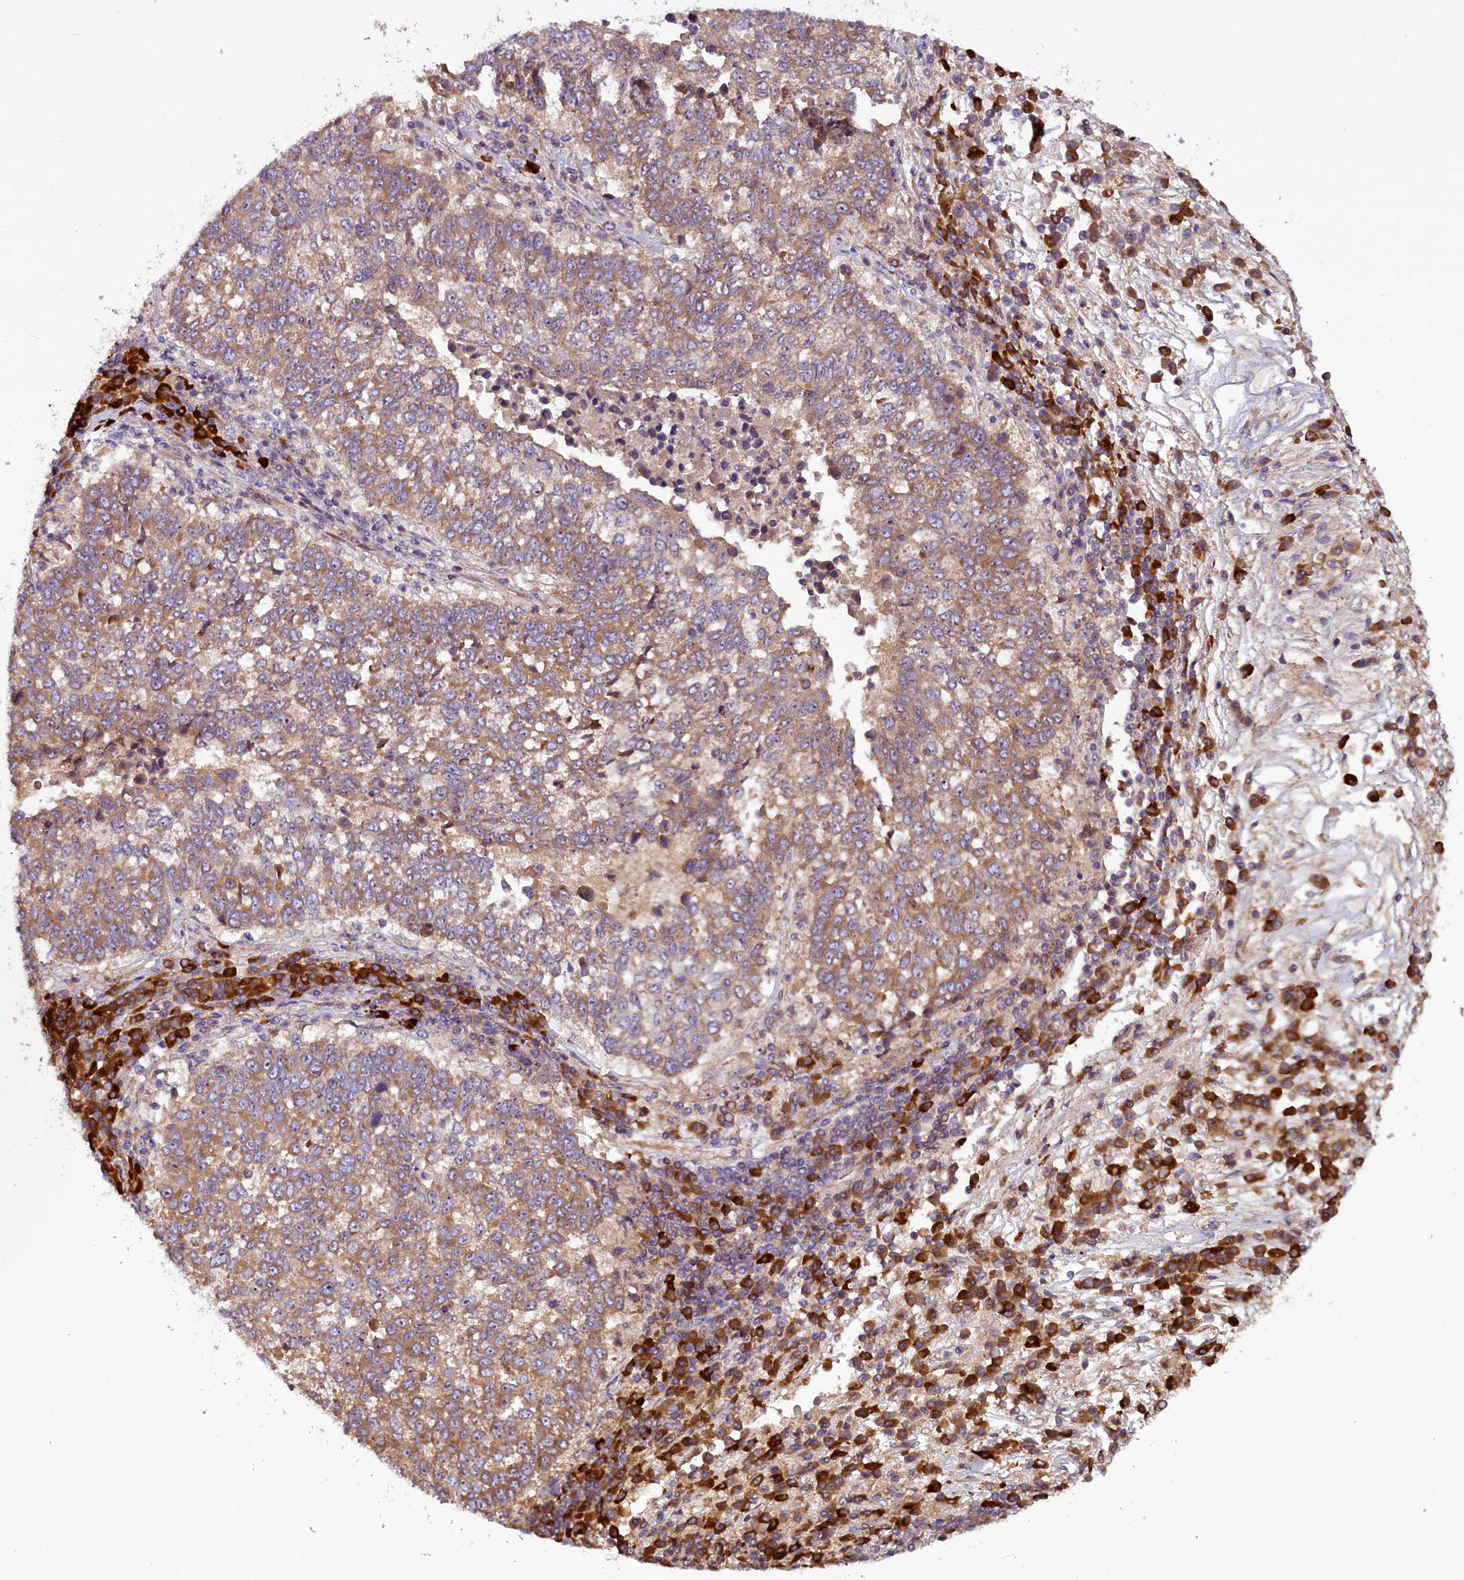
{"staining": {"intensity": "moderate", "quantity": ">75%", "location": "cytoplasmic/membranous"}, "tissue": "lung cancer", "cell_type": "Tumor cells", "image_type": "cancer", "snomed": [{"axis": "morphology", "description": "Squamous cell carcinoma, NOS"}, {"axis": "topography", "description": "Lung"}], "caption": "Lung squamous cell carcinoma stained with a protein marker exhibits moderate staining in tumor cells.", "gene": "FRY", "patient": {"sex": "male", "age": 73}}